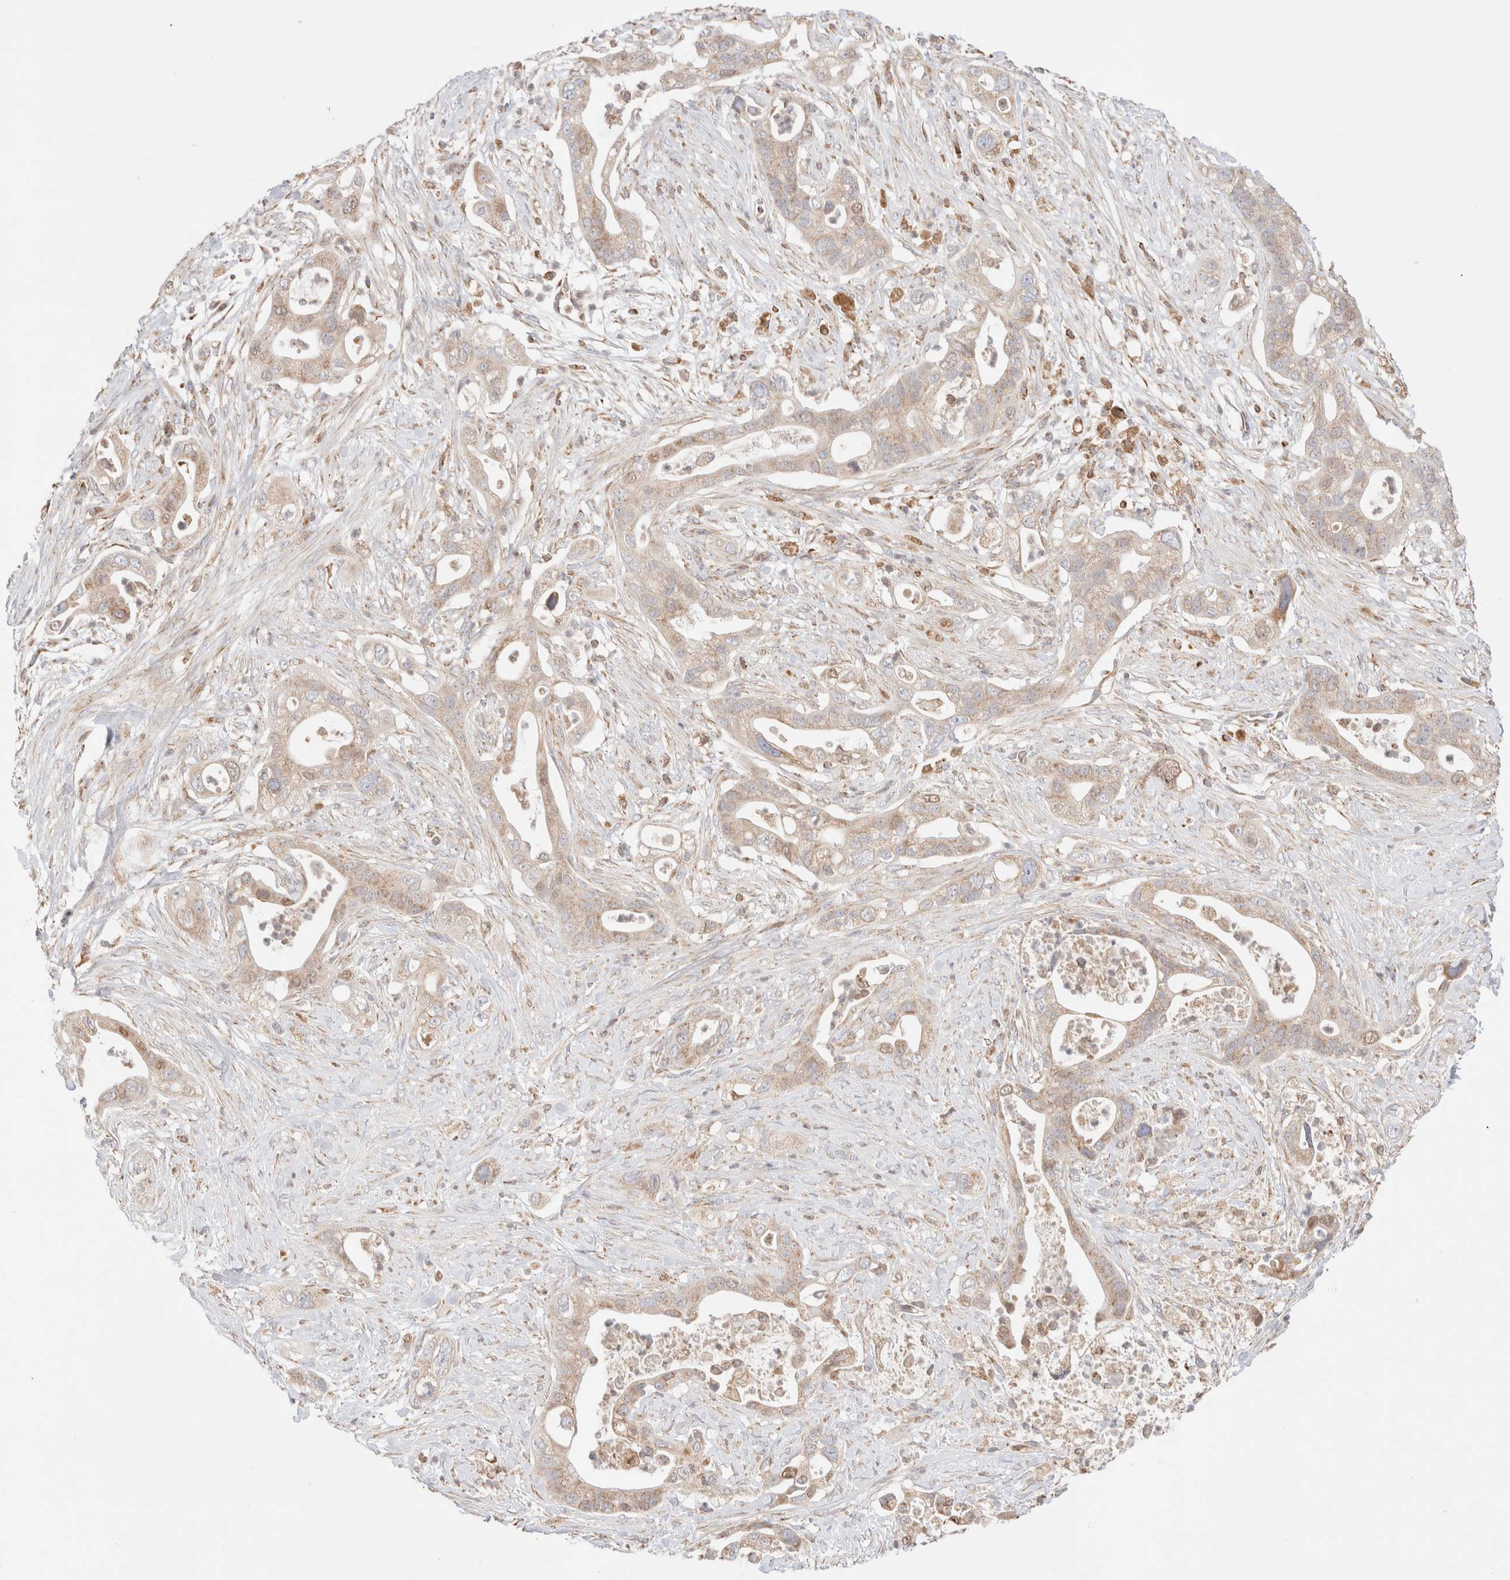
{"staining": {"intensity": "moderate", "quantity": "25%-75%", "location": "cytoplasmic/membranous"}, "tissue": "pancreatic cancer", "cell_type": "Tumor cells", "image_type": "cancer", "snomed": [{"axis": "morphology", "description": "Adenocarcinoma, NOS"}, {"axis": "topography", "description": "Pancreas"}], "caption": "Approximately 25%-75% of tumor cells in human pancreatic cancer (adenocarcinoma) display moderate cytoplasmic/membranous protein expression as visualized by brown immunohistochemical staining.", "gene": "TMPPE", "patient": {"sex": "male", "age": 53}}